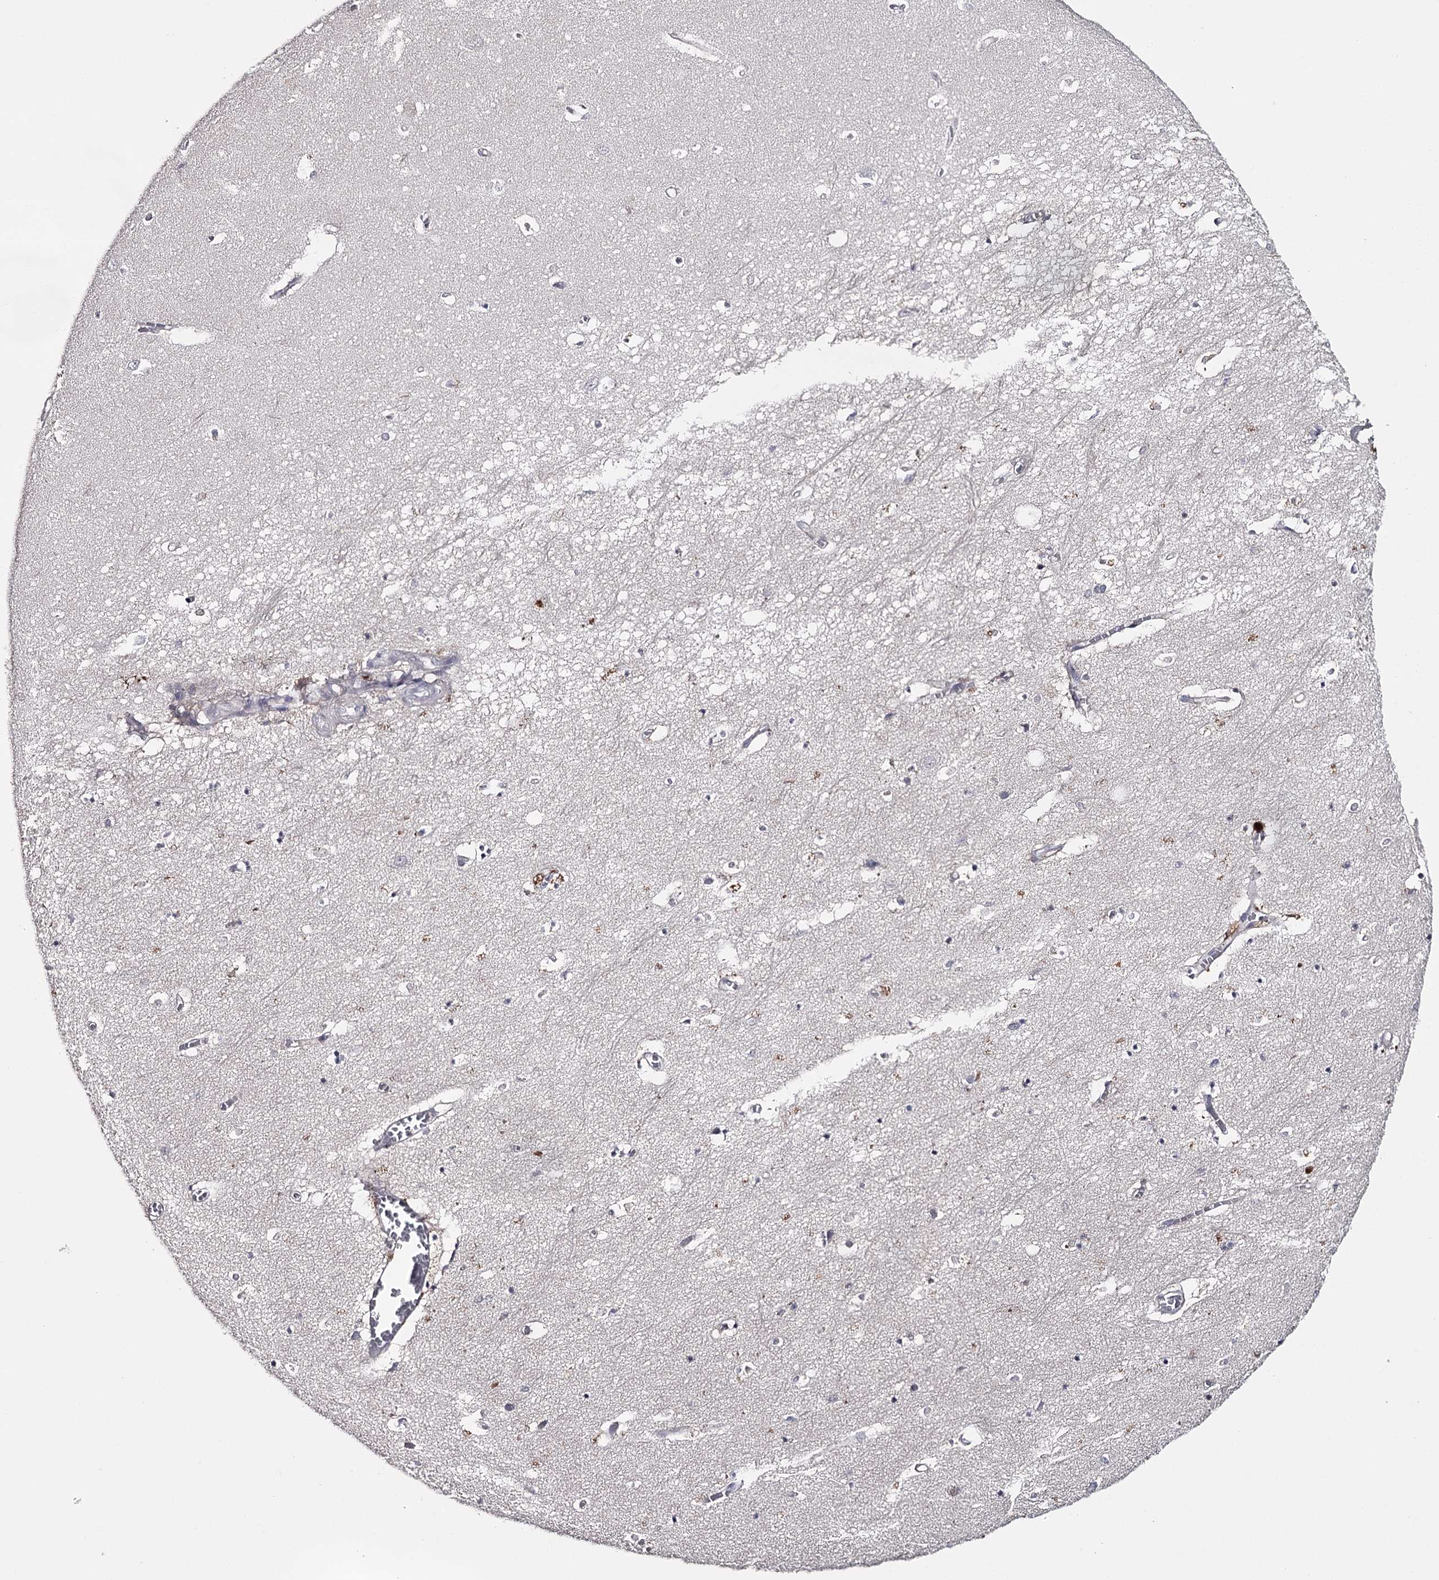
{"staining": {"intensity": "negative", "quantity": "none", "location": "none"}, "tissue": "hippocampus", "cell_type": "Glial cells", "image_type": "normal", "snomed": [{"axis": "morphology", "description": "Normal tissue, NOS"}, {"axis": "topography", "description": "Hippocampus"}], "caption": "Glial cells show no significant expression in normal hippocampus.", "gene": "FDXACB1", "patient": {"sex": "female", "age": 64}}